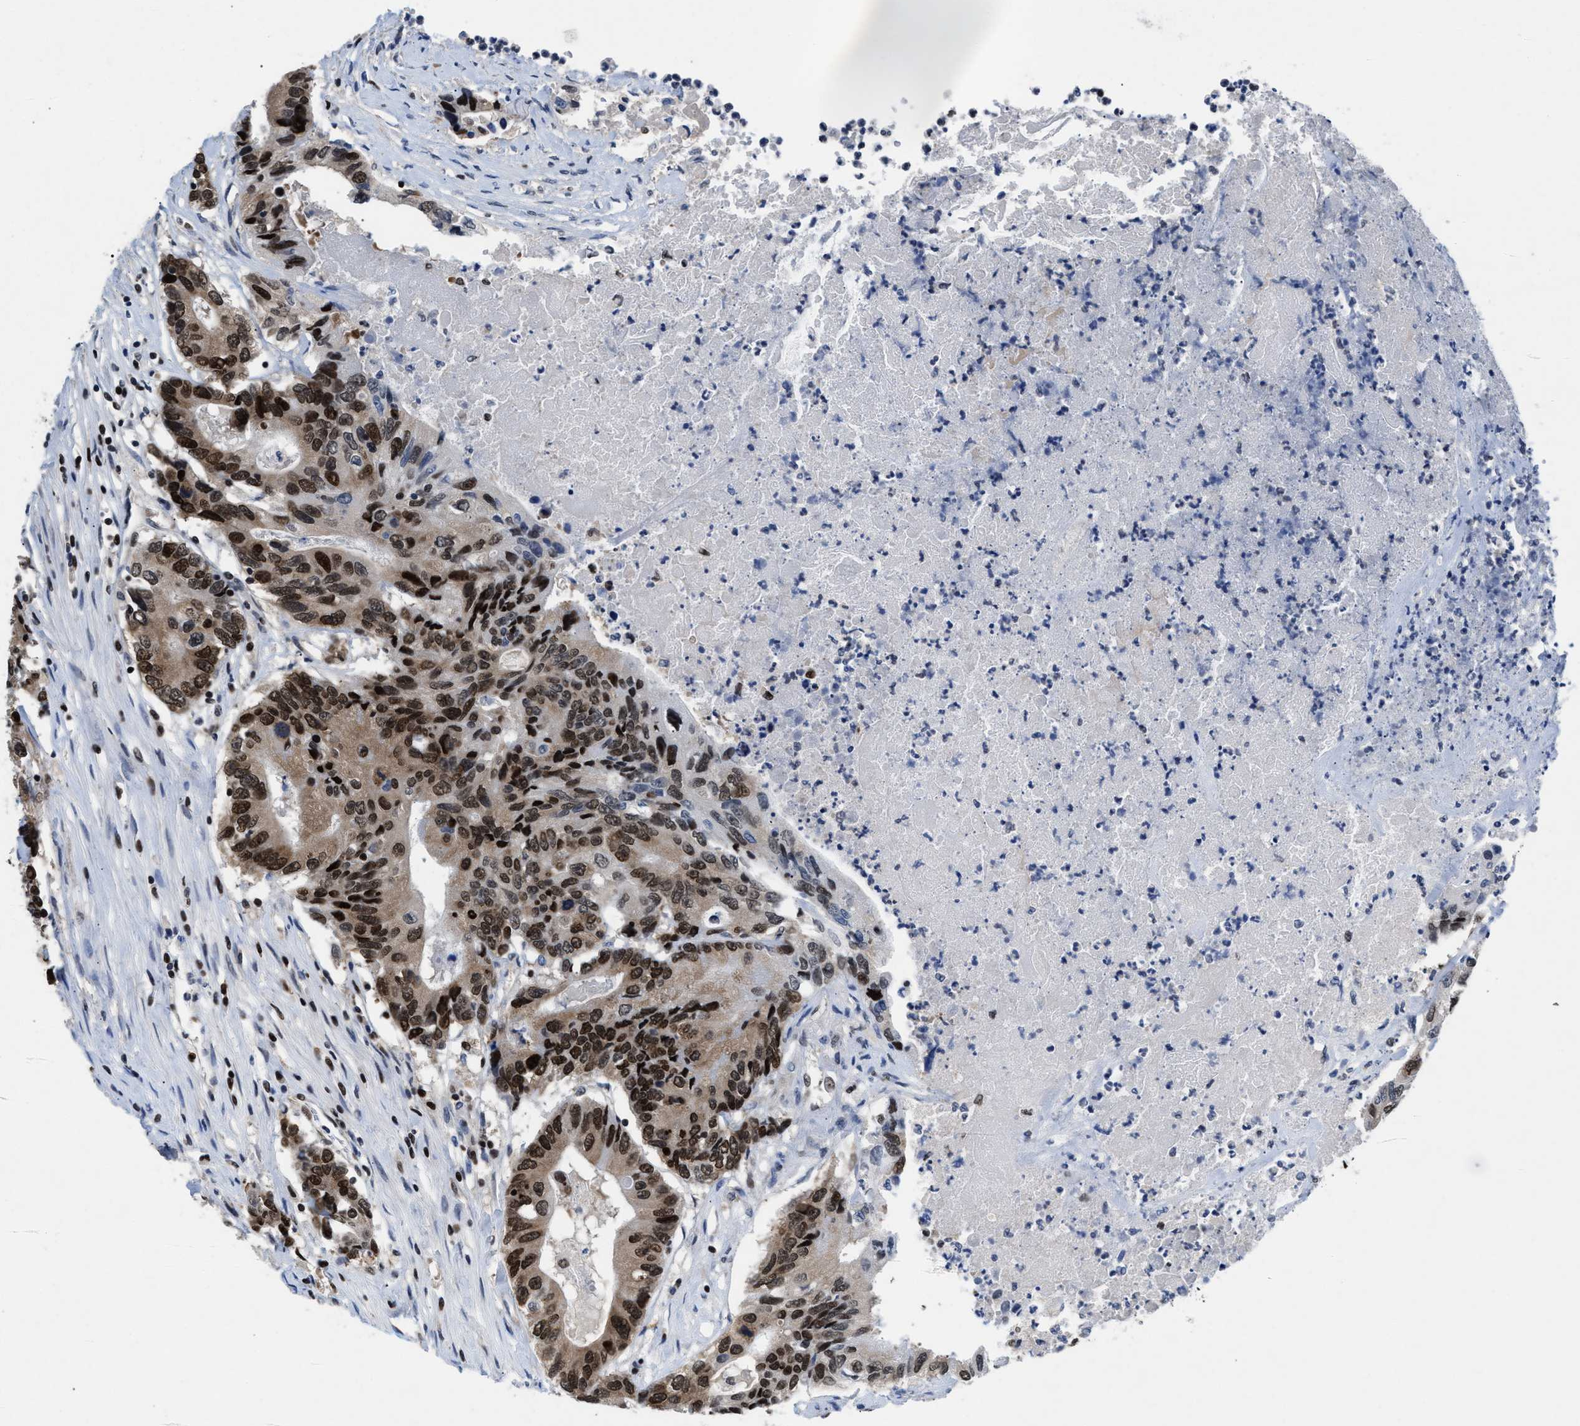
{"staining": {"intensity": "strong", "quantity": ">75%", "location": "nuclear"}, "tissue": "colorectal cancer", "cell_type": "Tumor cells", "image_type": "cancer", "snomed": [{"axis": "morphology", "description": "Adenocarcinoma, NOS"}, {"axis": "topography", "description": "Colon"}], "caption": "This is an image of immunohistochemistry staining of adenocarcinoma (colorectal), which shows strong expression in the nuclear of tumor cells.", "gene": "WDR81", "patient": {"sex": "female", "age": 77}}